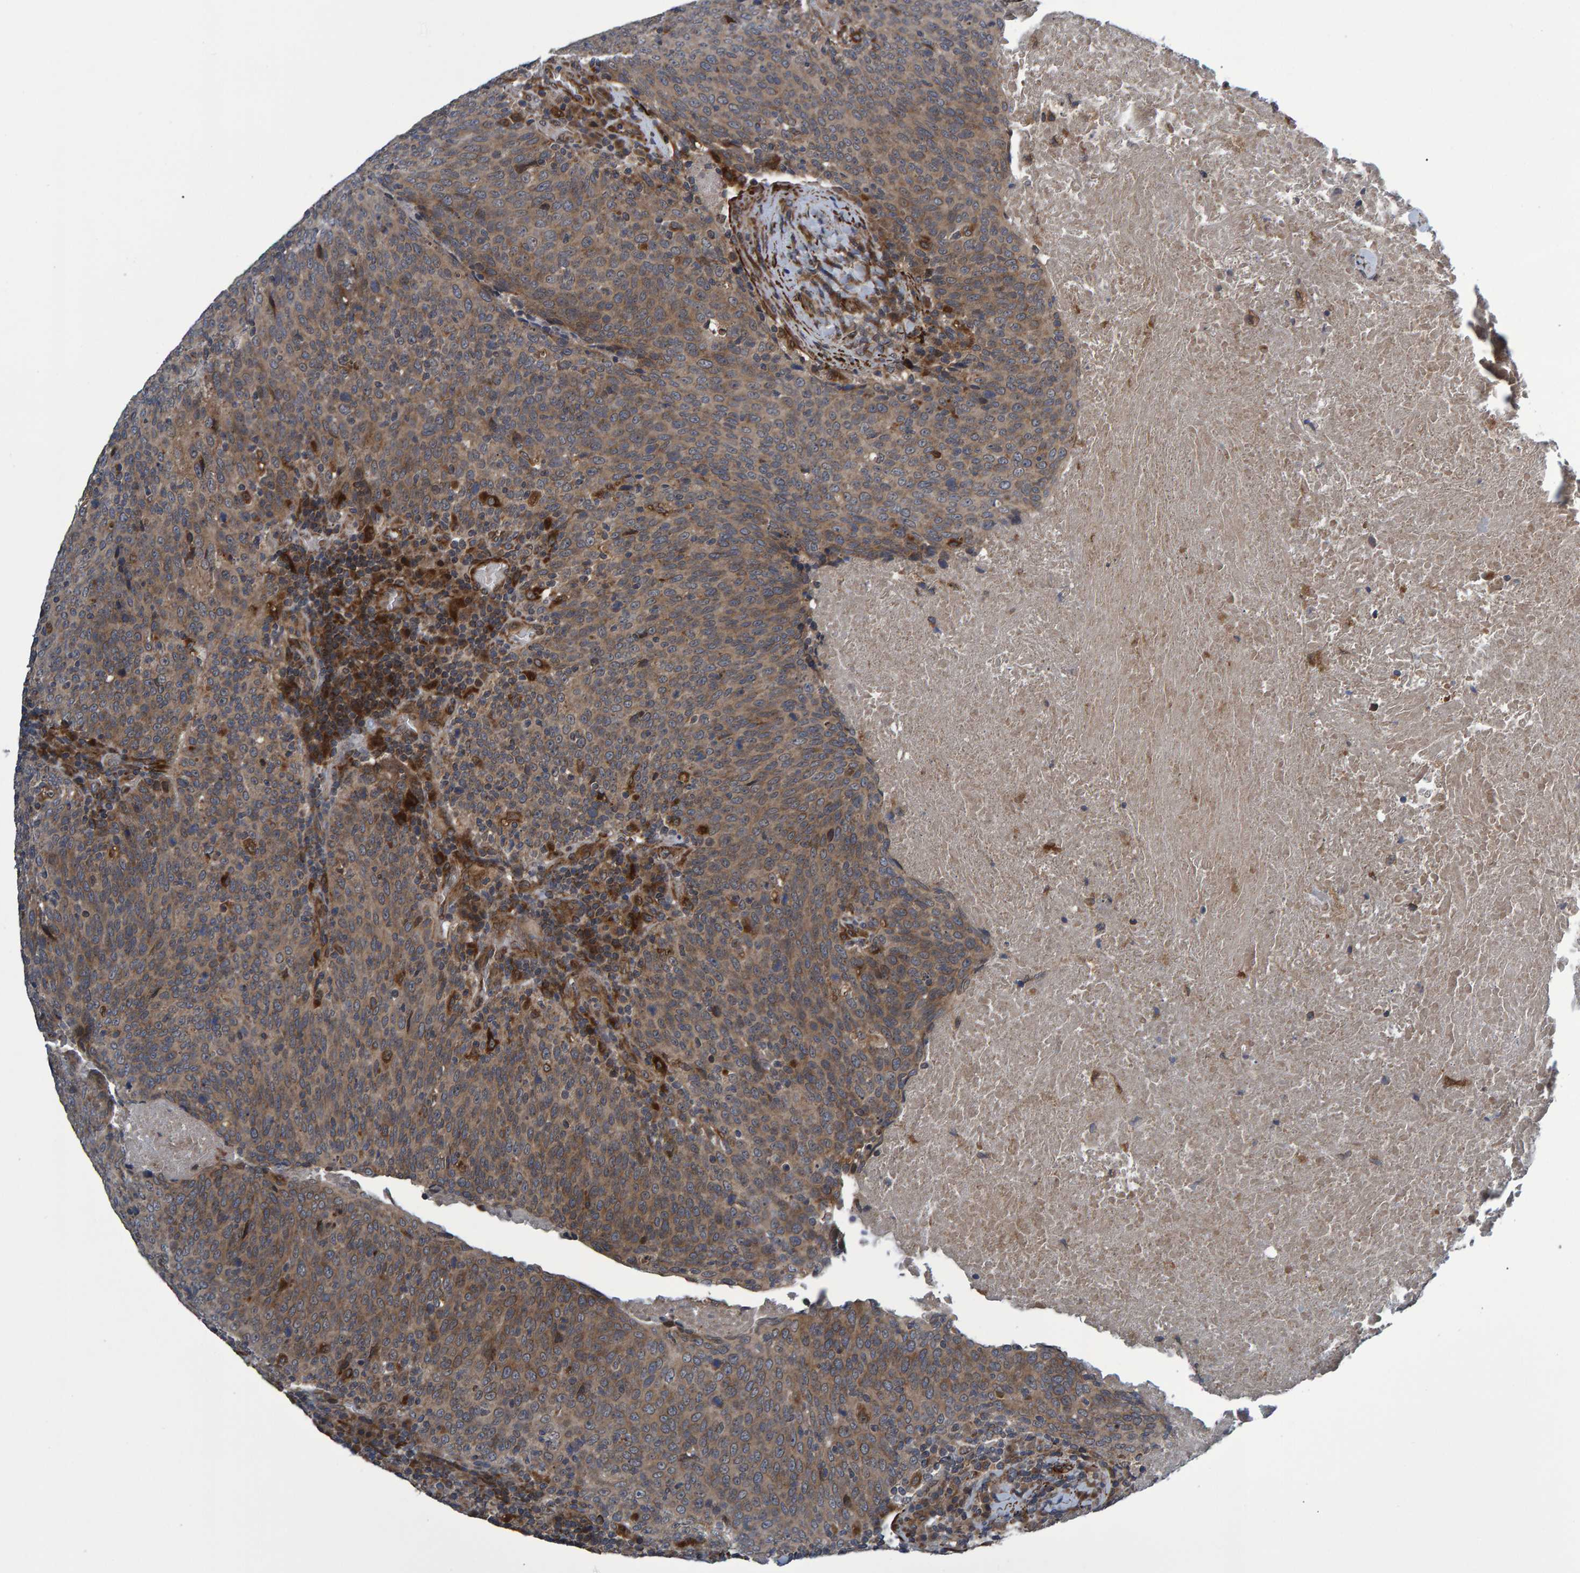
{"staining": {"intensity": "moderate", "quantity": ">75%", "location": "cytoplasmic/membranous"}, "tissue": "head and neck cancer", "cell_type": "Tumor cells", "image_type": "cancer", "snomed": [{"axis": "morphology", "description": "Squamous cell carcinoma, NOS"}, {"axis": "morphology", "description": "Squamous cell carcinoma, metastatic, NOS"}, {"axis": "topography", "description": "Lymph node"}, {"axis": "topography", "description": "Head-Neck"}], "caption": "Protein expression analysis of head and neck cancer (metastatic squamous cell carcinoma) shows moderate cytoplasmic/membranous expression in approximately >75% of tumor cells.", "gene": "ATP6V1H", "patient": {"sex": "male", "age": 62}}